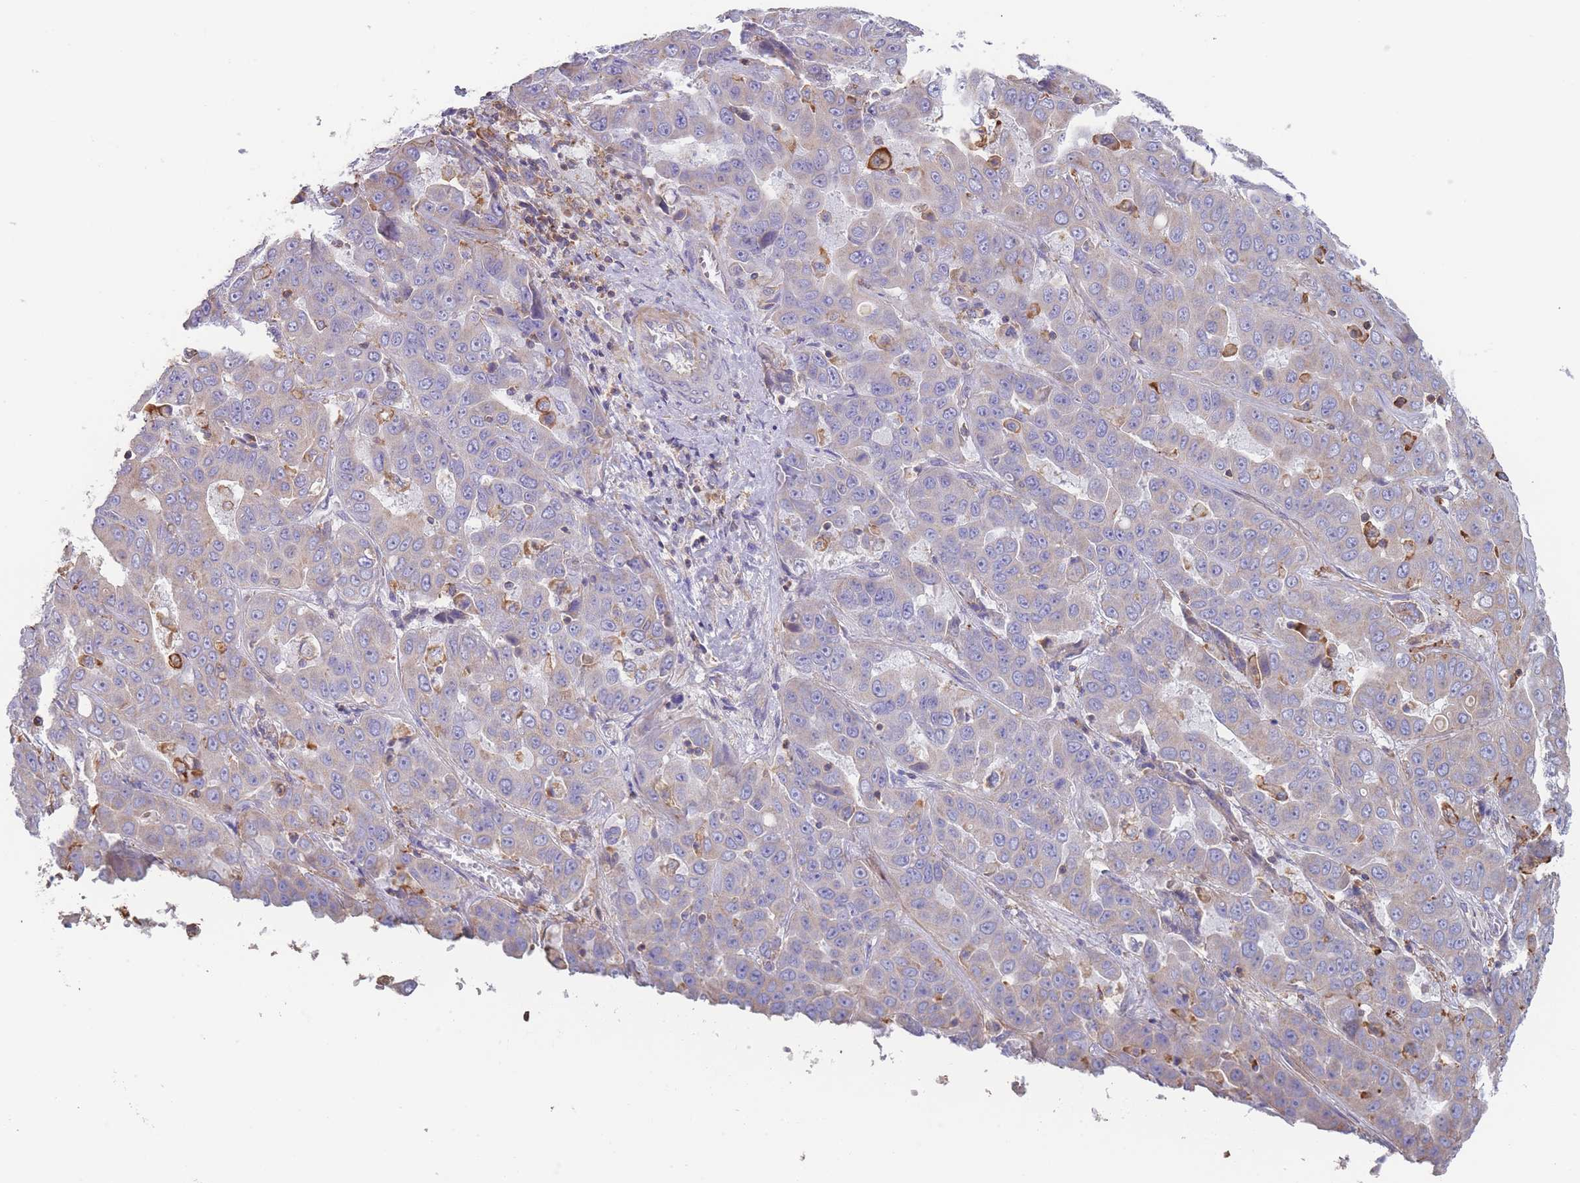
{"staining": {"intensity": "negative", "quantity": "none", "location": "none"}, "tissue": "liver cancer", "cell_type": "Tumor cells", "image_type": "cancer", "snomed": [{"axis": "morphology", "description": "Cholangiocarcinoma"}, {"axis": "topography", "description": "Liver"}], "caption": "Tumor cells are negative for protein expression in human liver cancer.", "gene": "SCCPDH", "patient": {"sex": "female", "age": 52}}